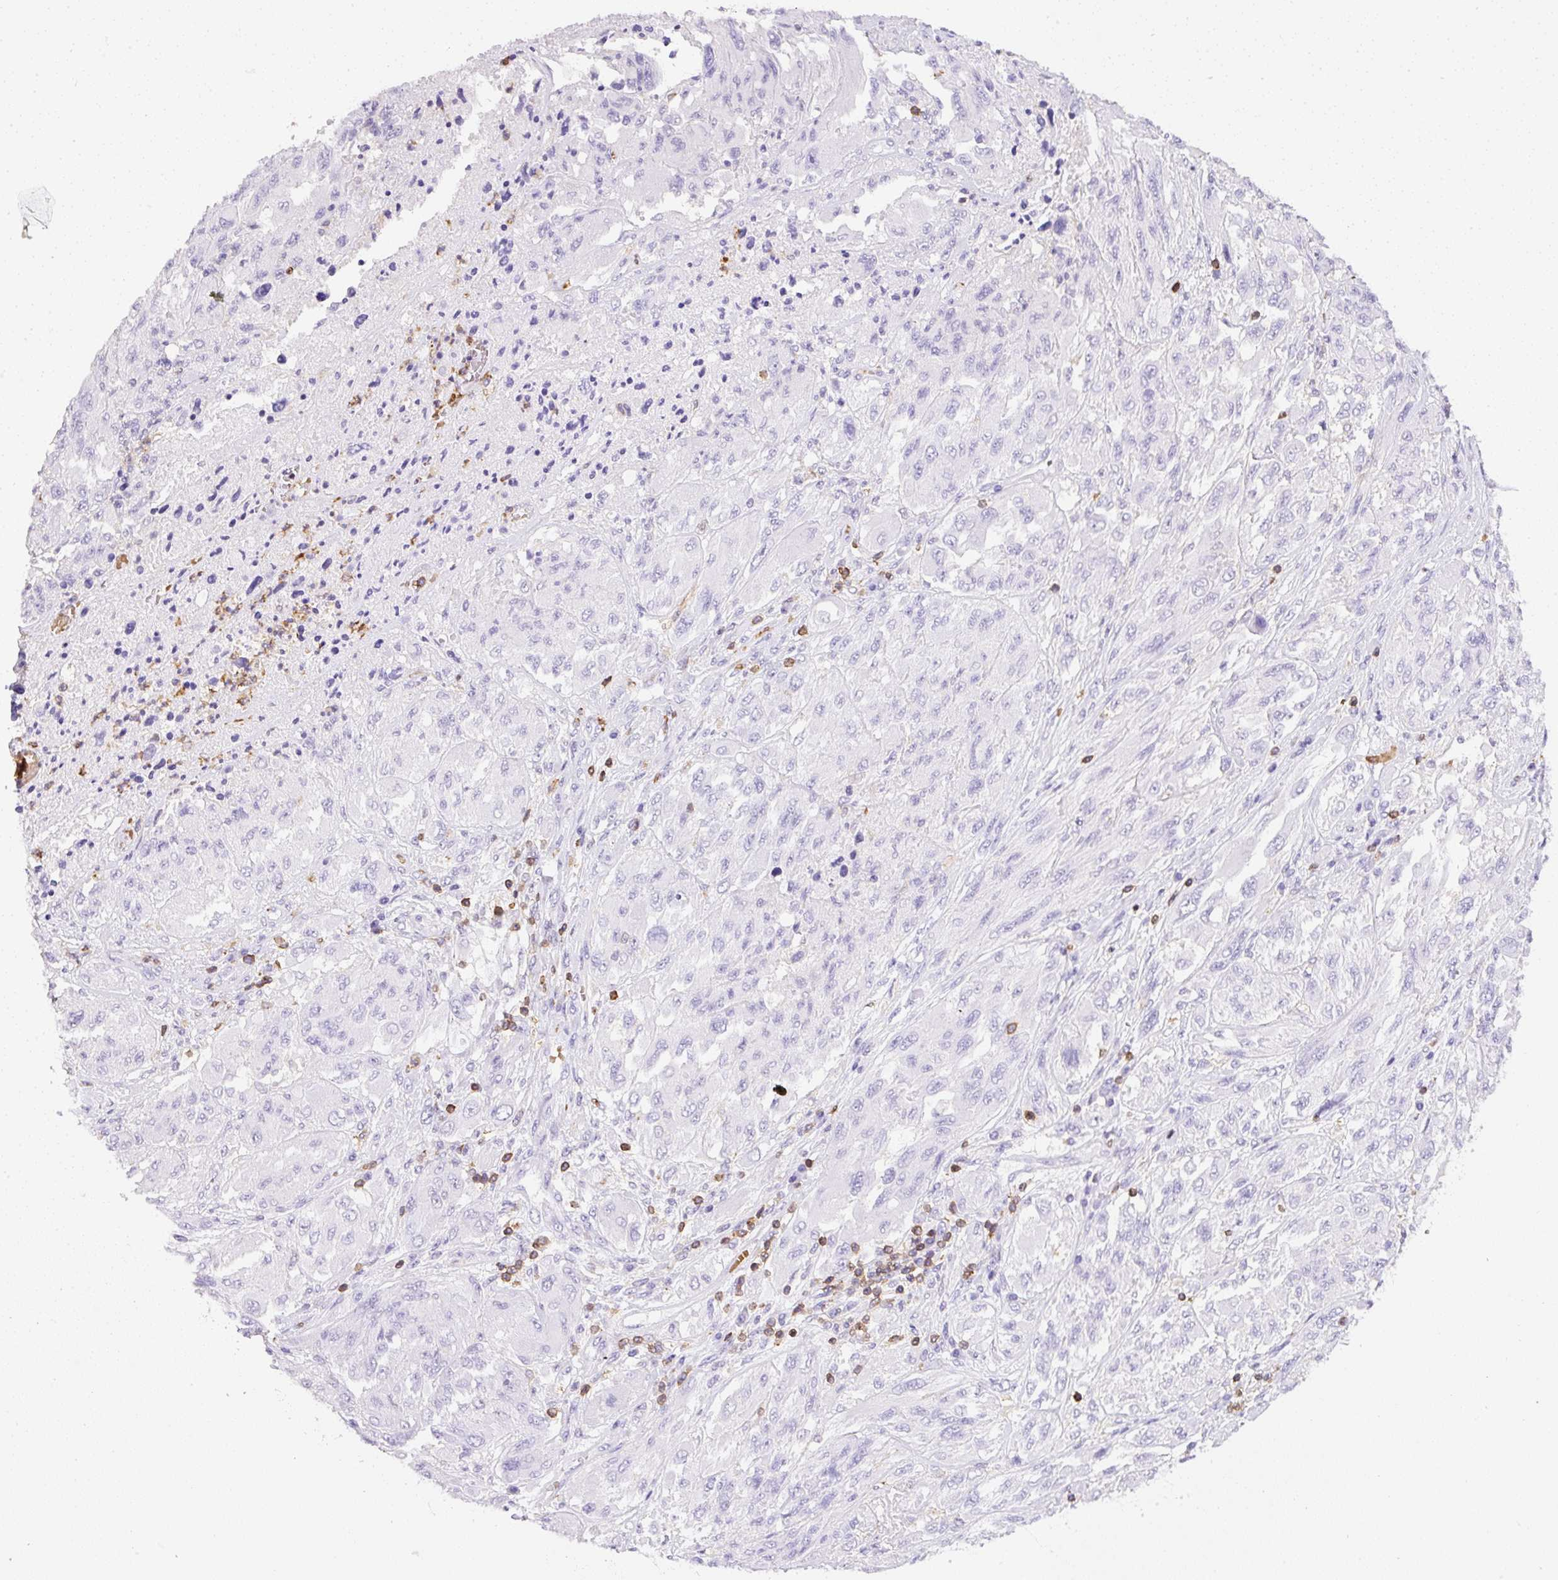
{"staining": {"intensity": "negative", "quantity": "none", "location": "none"}, "tissue": "melanoma", "cell_type": "Tumor cells", "image_type": "cancer", "snomed": [{"axis": "morphology", "description": "Malignant melanoma, NOS"}, {"axis": "topography", "description": "Skin"}], "caption": "High magnification brightfield microscopy of melanoma stained with DAB (3,3'-diaminobenzidine) (brown) and counterstained with hematoxylin (blue): tumor cells show no significant expression.", "gene": "FAM228B", "patient": {"sex": "female", "age": 91}}